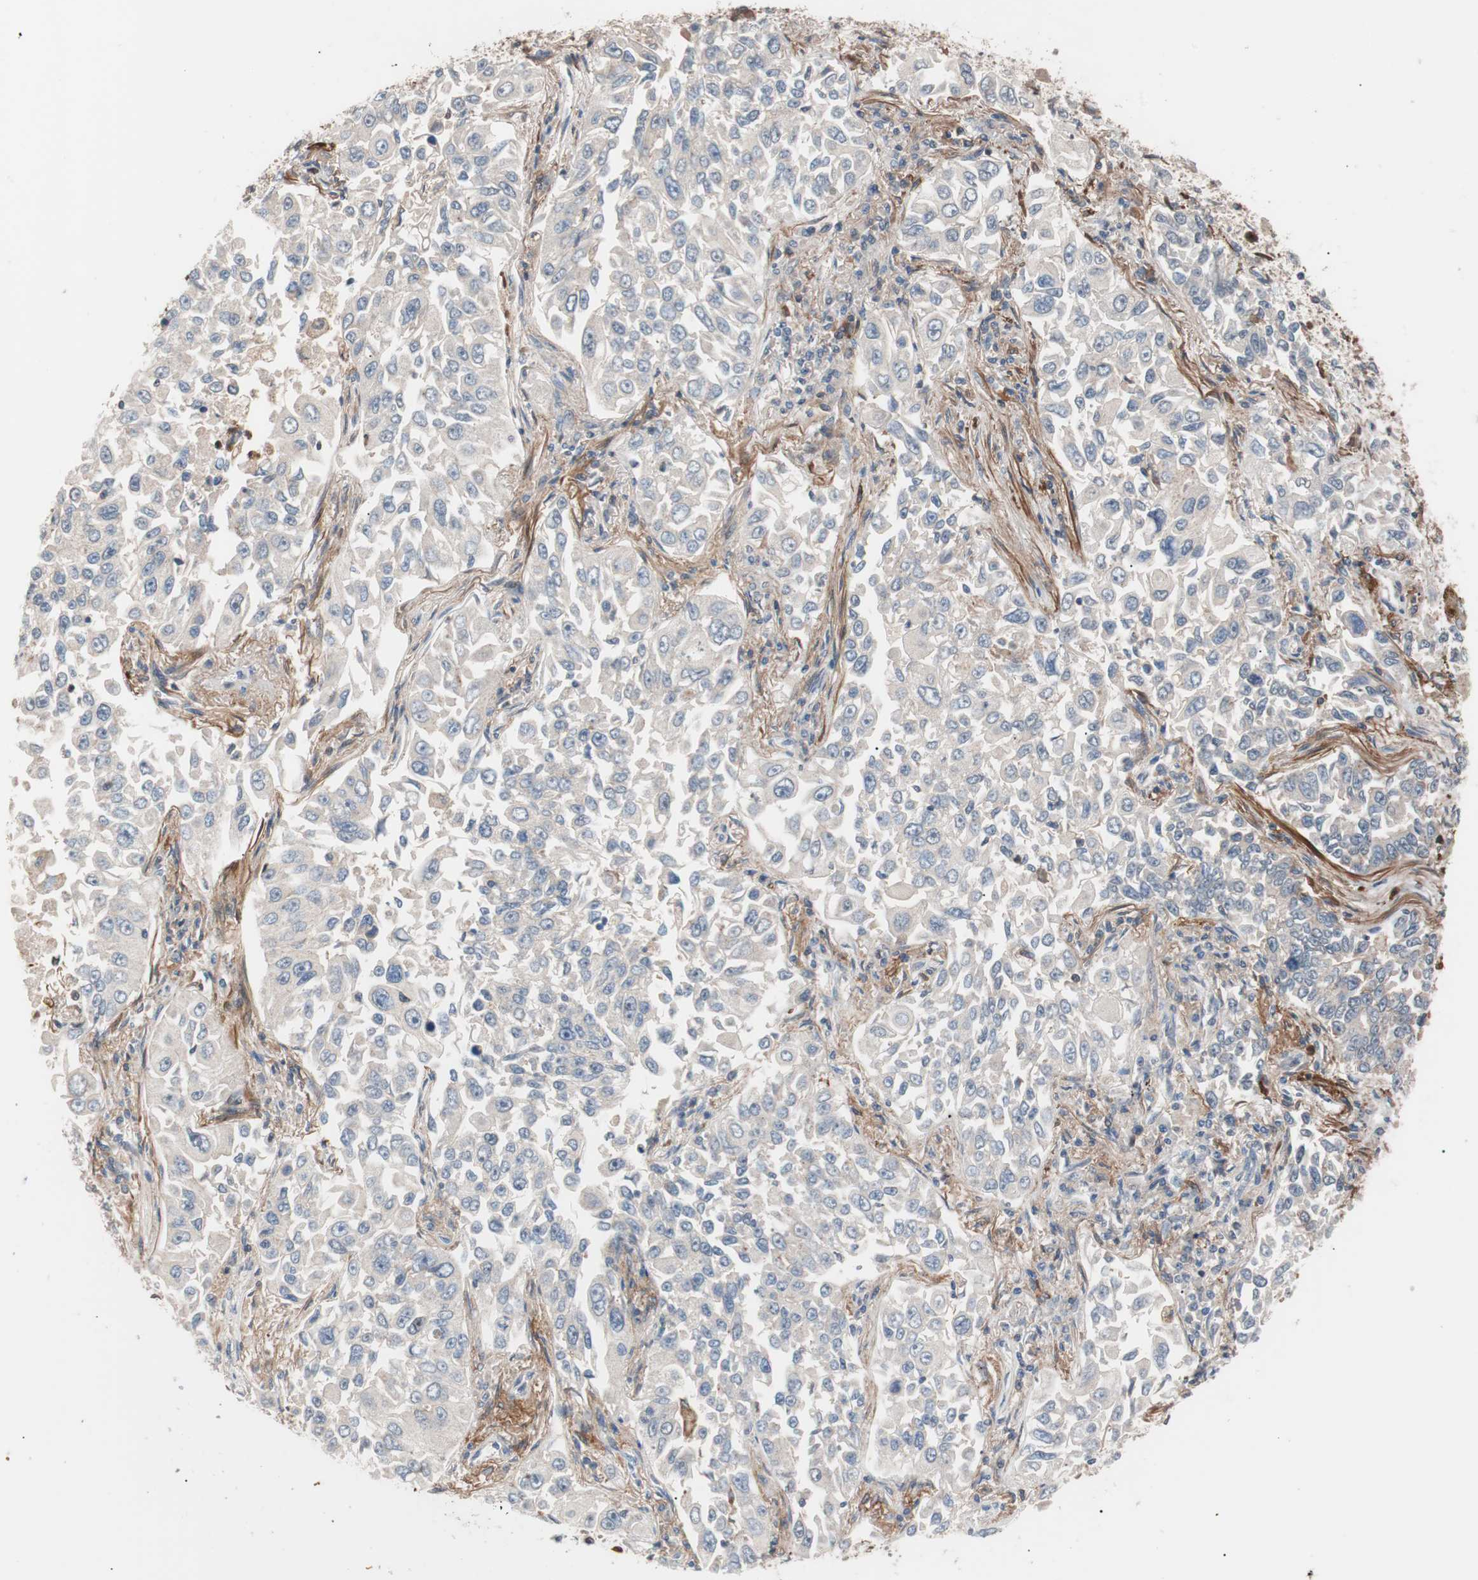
{"staining": {"intensity": "negative", "quantity": "none", "location": "none"}, "tissue": "lung cancer", "cell_type": "Tumor cells", "image_type": "cancer", "snomed": [{"axis": "morphology", "description": "Adenocarcinoma, NOS"}, {"axis": "topography", "description": "Lung"}], "caption": "The micrograph reveals no staining of tumor cells in lung adenocarcinoma.", "gene": "LITAF", "patient": {"sex": "male", "age": 84}}